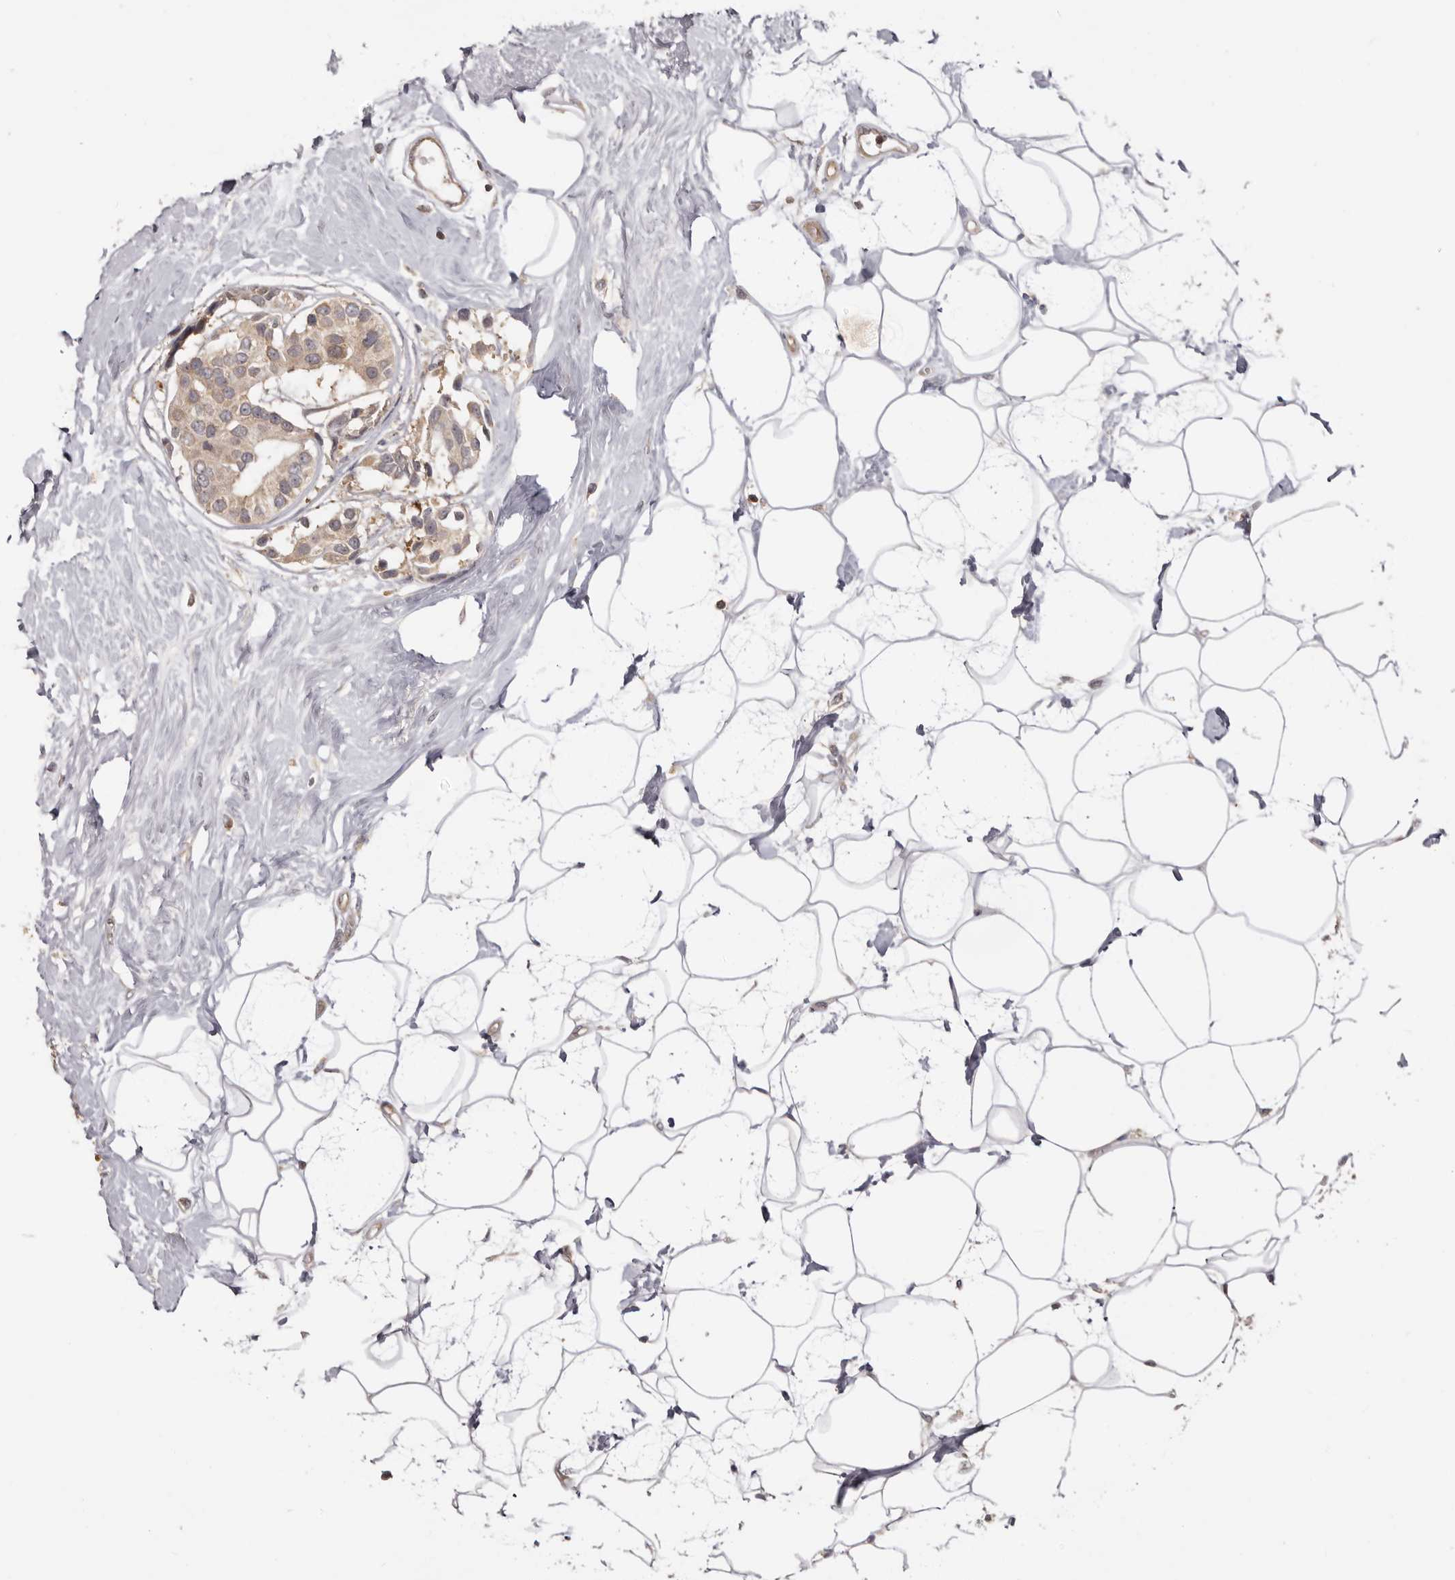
{"staining": {"intensity": "weak", "quantity": "25%-75%", "location": "cytoplasmic/membranous"}, "tissue": "breast cancer", "cell_type": "Tumor cells", "image_type": "cancer", "snomed": [{"axis": "morphology", "description": "Normal tissue, NOS"}, {"axis": "morphology", "description": "Duct carcinoma"}, {"axis": "topography", "description": "Breast"}], "caption": "IHC histopathology image of neoplastic tissue: human breast cancer stained using immunohistochemistry displays low levels of weak protein expression localized specifically in the cytoplasmic/membranous of tumor cells, appearing as a cytoplasmic/membranous brown color.", "gene": "EEF1E1", "patient": {"sex": "female", "age": 39}}